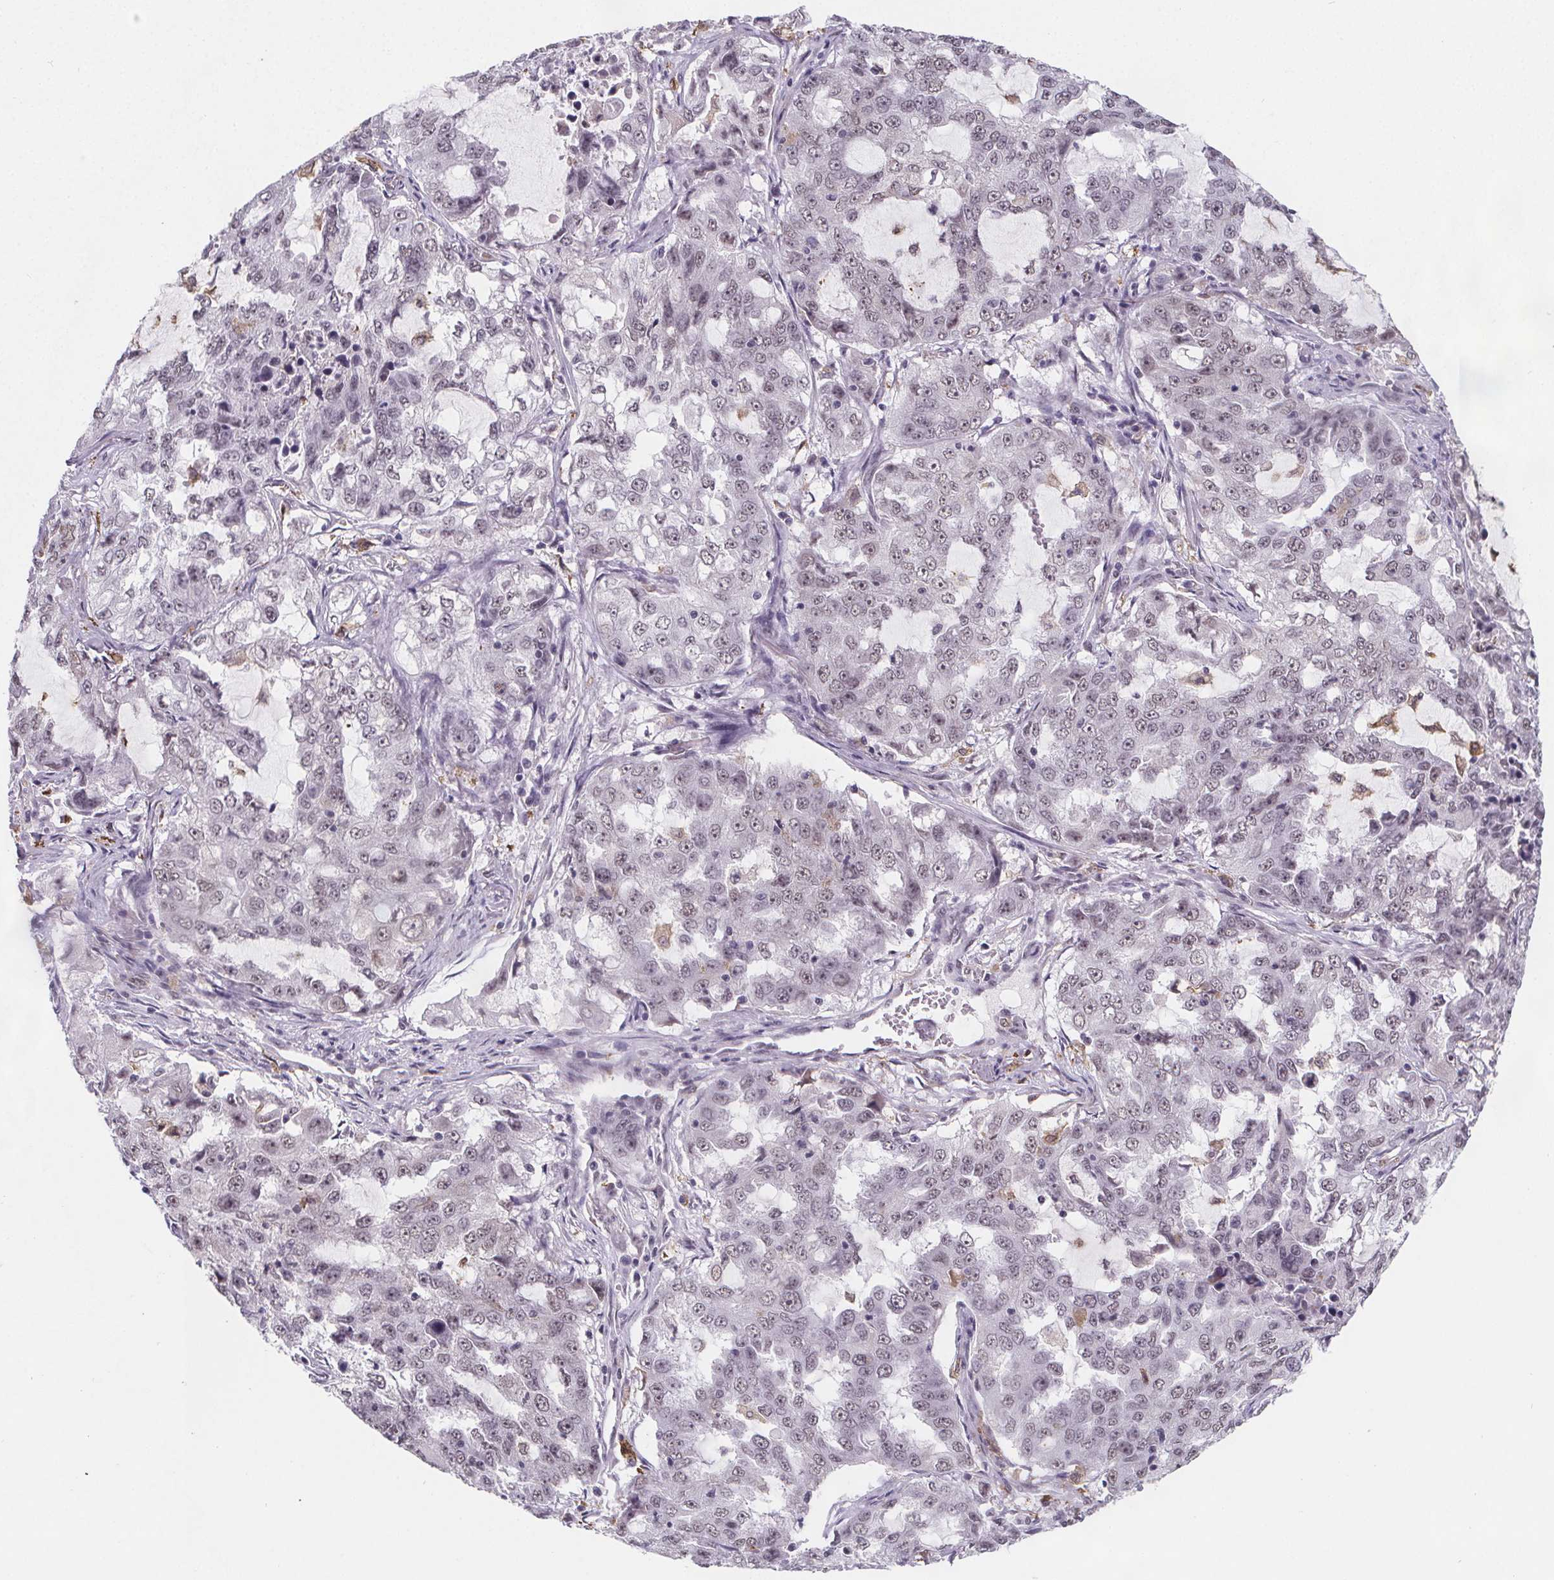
{"staining": {"intensity": "weak", "quantity": "25%-75%", "location": "nuclear"}, "tissue": "lung cancer", "cell_type": "Tumor cells", "image_type": "cancer", "snomed": [{"axis": "morphology", "description": "Adenocarcinoma, NOS"}, {"axis": "topography", "description": "Lung"}], "caption": "DAB (3,3'-diaminobenzidine) immunohistochemical staining of lung cancer shows weak nuclear protein positivity in about 25%-75% of tumor cells.", "gene": "ZNF572", "patient": {"sex": "female", "age": 61}}